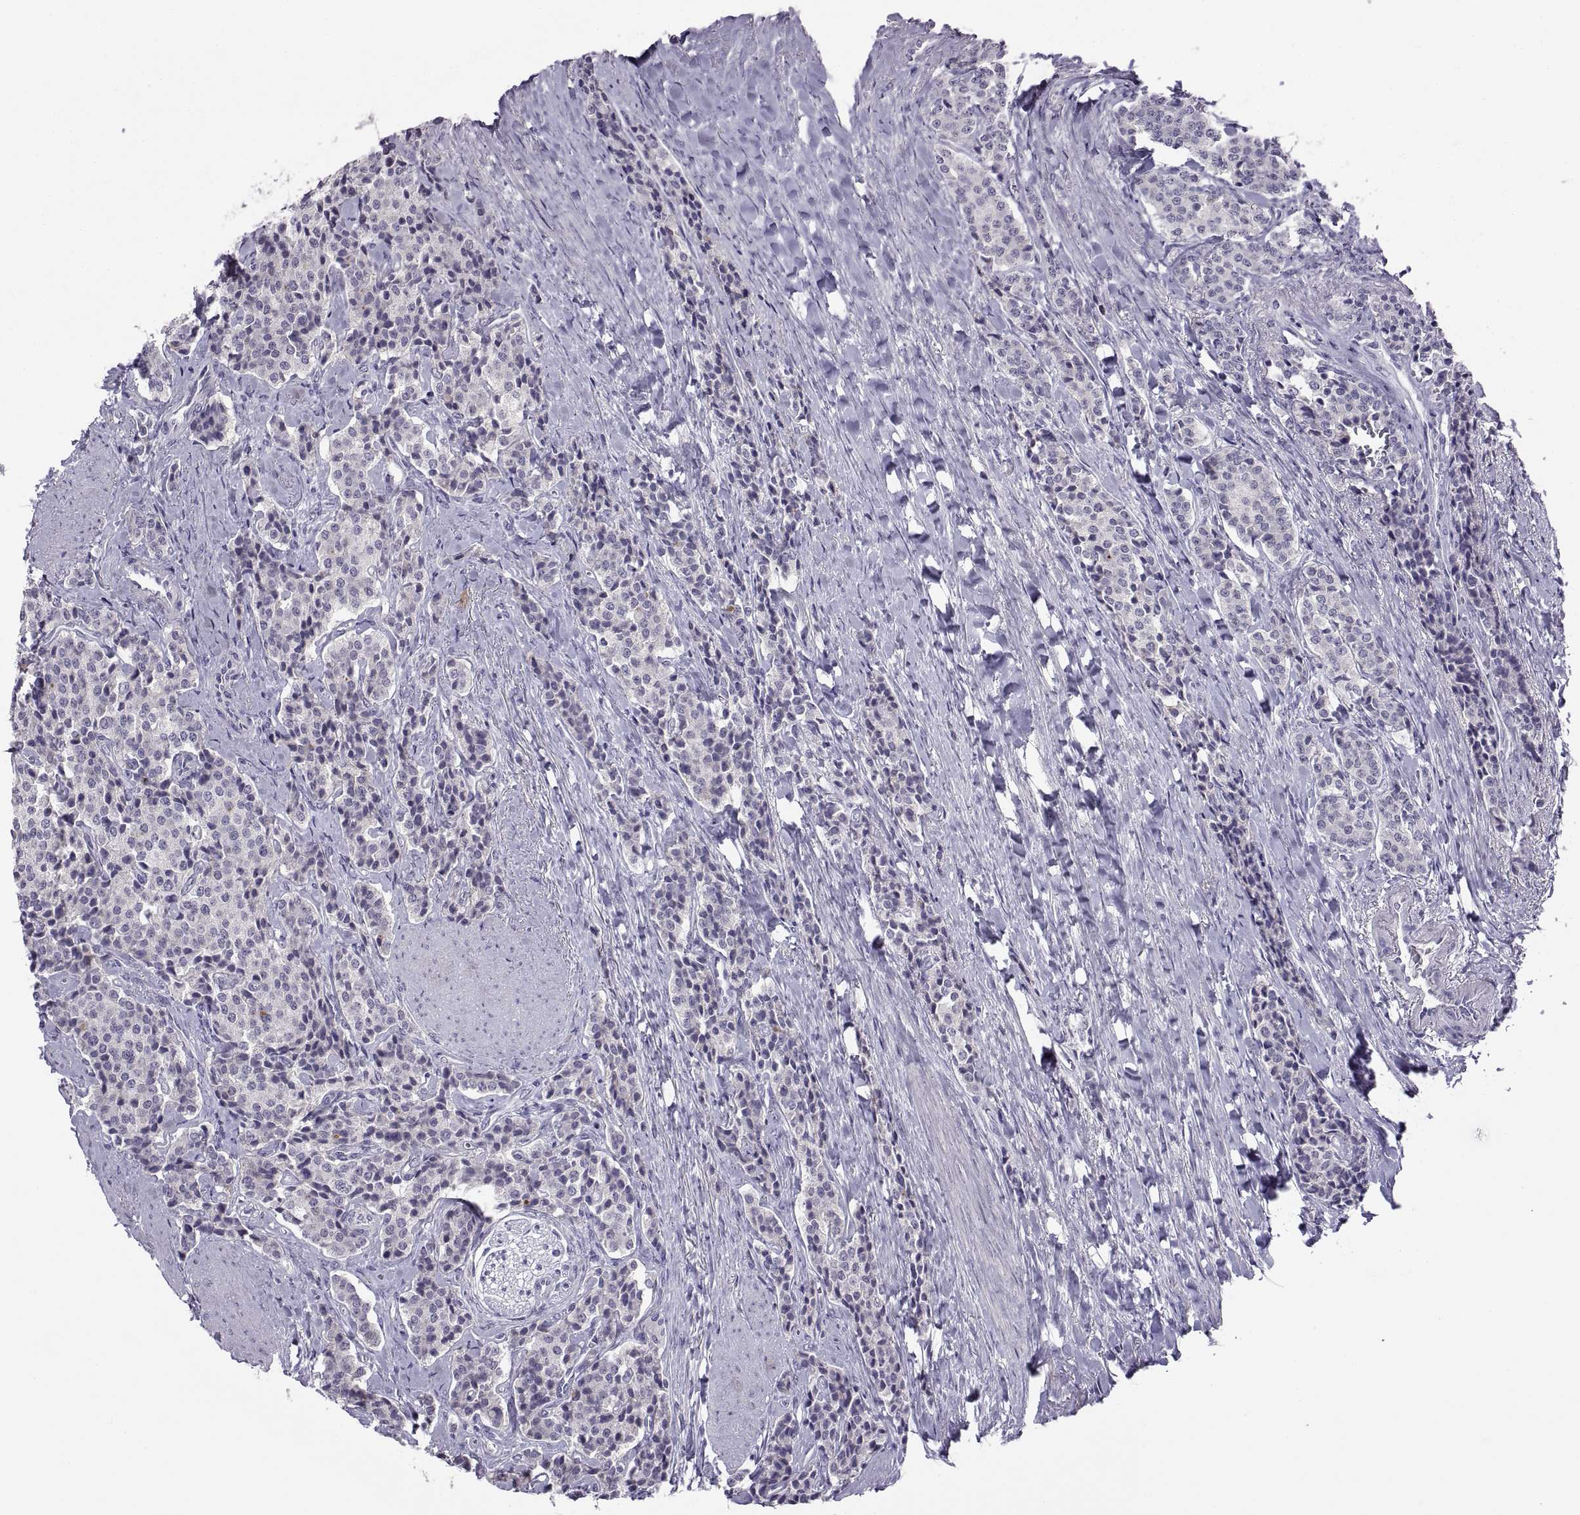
{"staining": {"intensity": "negative", "quantity": "none", "location": "none"}, "tissue": "carcinoid", "cell_type": "Tumor cells", "image_type": "cancer", "snomed": [{"axis": "morphology", "description": "Carcinoid, malignant, NOS"}, {"axis": "topography", "description": "Small intestine"}], "caption": "A histopathology image of carcinoid (malignant) stained for a protein displays no brown staining in tumor cells.", "gene": "TTC21A", "patient": {"sex": "female", "age": 58}}